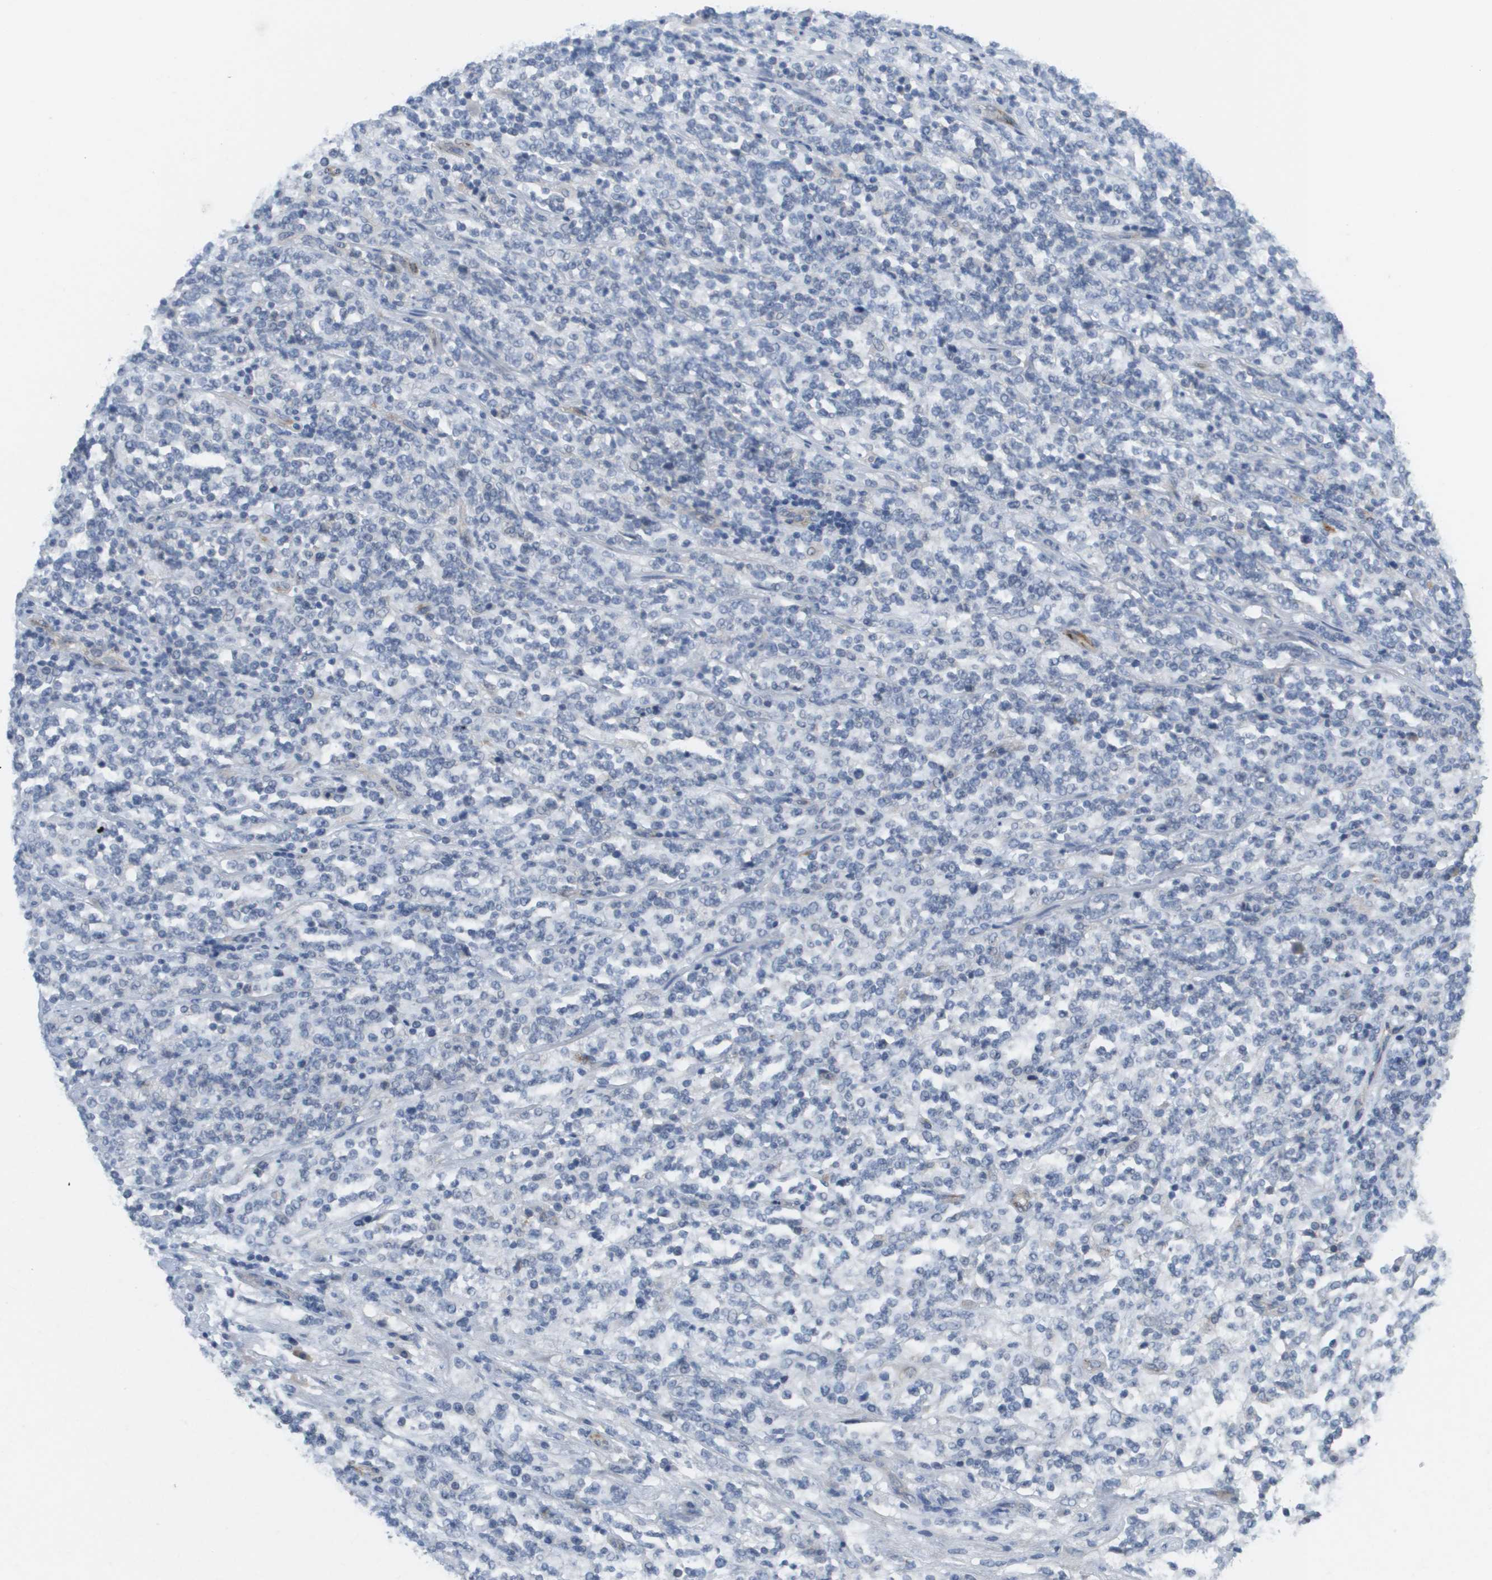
{"staining": {"intensity": "negative", "quantity": "none", "location": "none"}, "tissue": "lymphoma", "cell_type": "Tumor cells", "image_type": "cancer", "snomed": [{"axis": "morphology", "description": "Malignant lymphoma, non-Hodgkin's type, High grade"}, {"axis": "topography", "description": "Soft tissue"}], "caption": "High-grade malignant lymphoma, non-Hodgkin's type was stained to show a protein in brown. There is no significant staining in tumor cells. Nuclei are stained in blue.", "gene": "ANGPT2", "patient": {"sex": "male", "age": 18}}